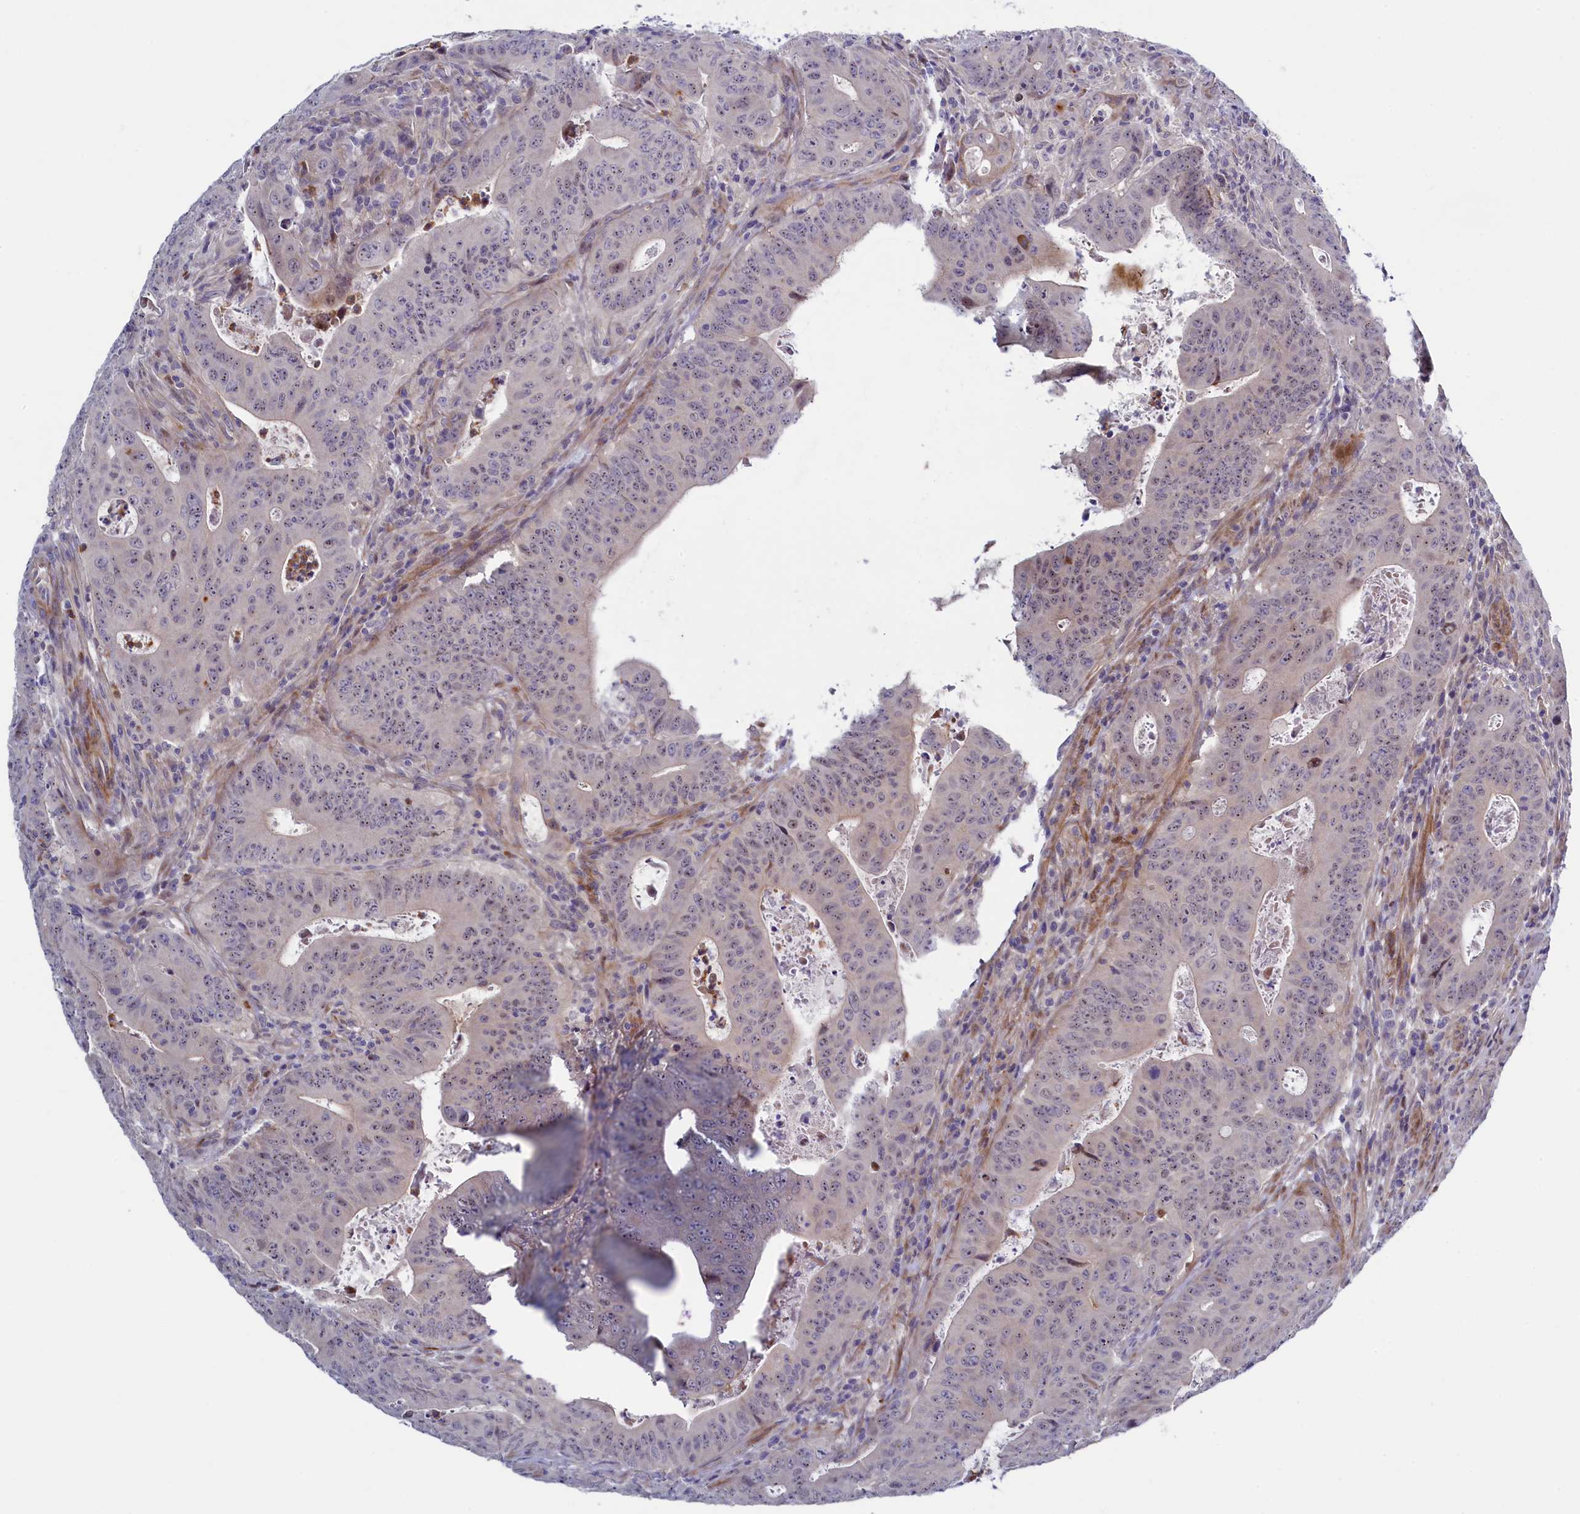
{"staining": {"intensity": "weak", "quantity": "<25%", "location": "cytoplasmic/membranous"}, "tissue": "colorectal cancer", "cell_type": "Tumor cells", "image_type": "cancer", "snomed": [{"axis": "morphology", "description": "Adenocarcinoma, NOS"}, {"axis": "topography", "description": "Rectum"}], "caption": "Immunohistochemistry (IHC) of human adenocarcinoma (colorectal) displays no positivity in tumor cells. (DAB (3,3'-diaminobenzidine) IHC, high magnification).", "gene": "PIK3C3", "patient": {"sex": "female", "age": 75}}